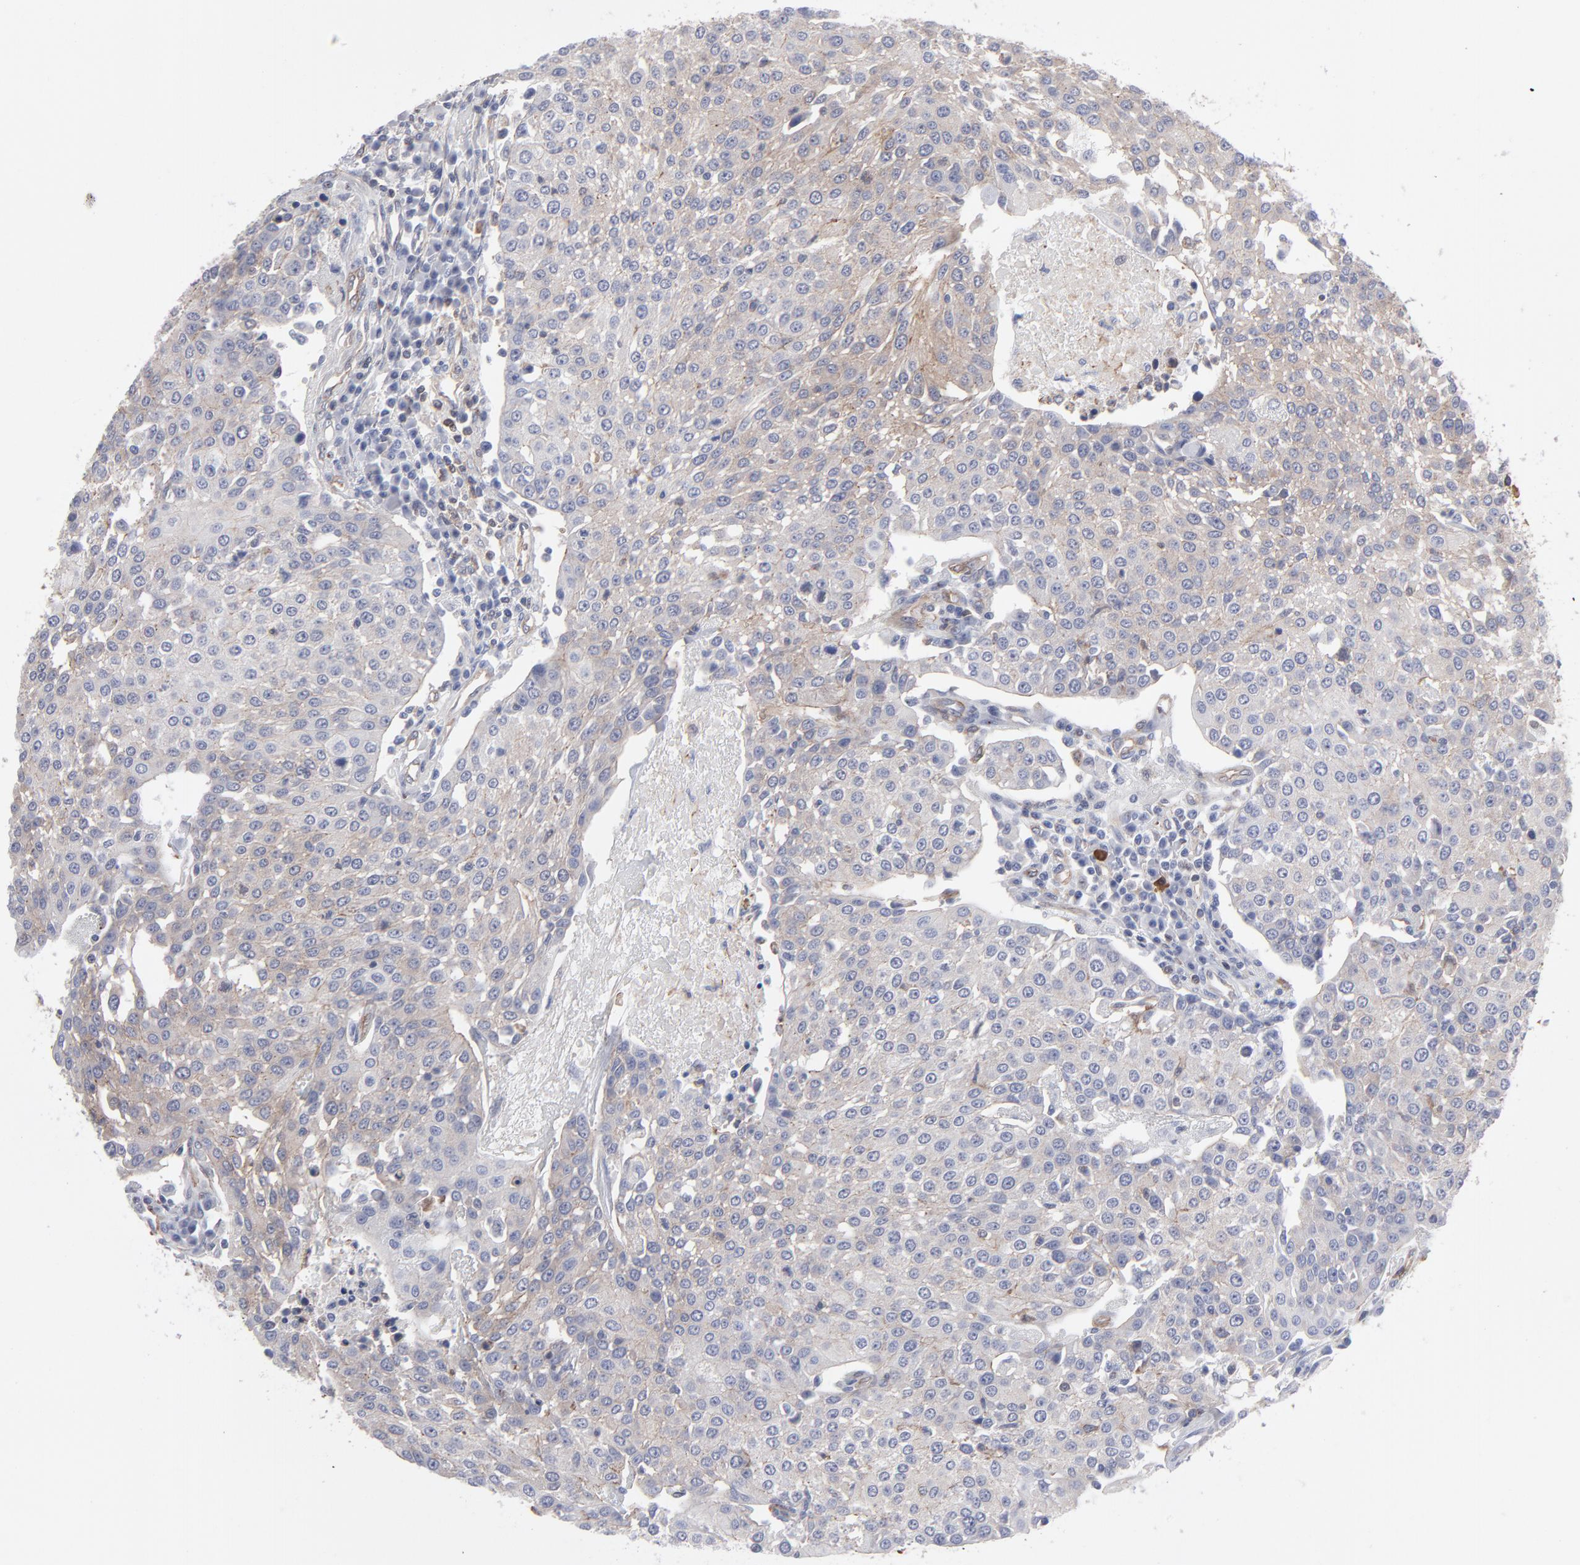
{"staining": {"intensity": "negative", "quantity": "none", "location": "none"}, "tissue": "urothelial cancer", "cell_type": "Tumor cells", "image_type": "cancer", "snomed": [{"axis": "morphology", "description": "Urothelial carcinoma, High grade"}, {"axis": "topography", "description": "Urinary bladder"}], "caption": "Tumor cells show no significant protein staining in urothelial carcinoma (high-grade).", "gene": "PXN", "patient": {"sex": "female", "age": 85}}